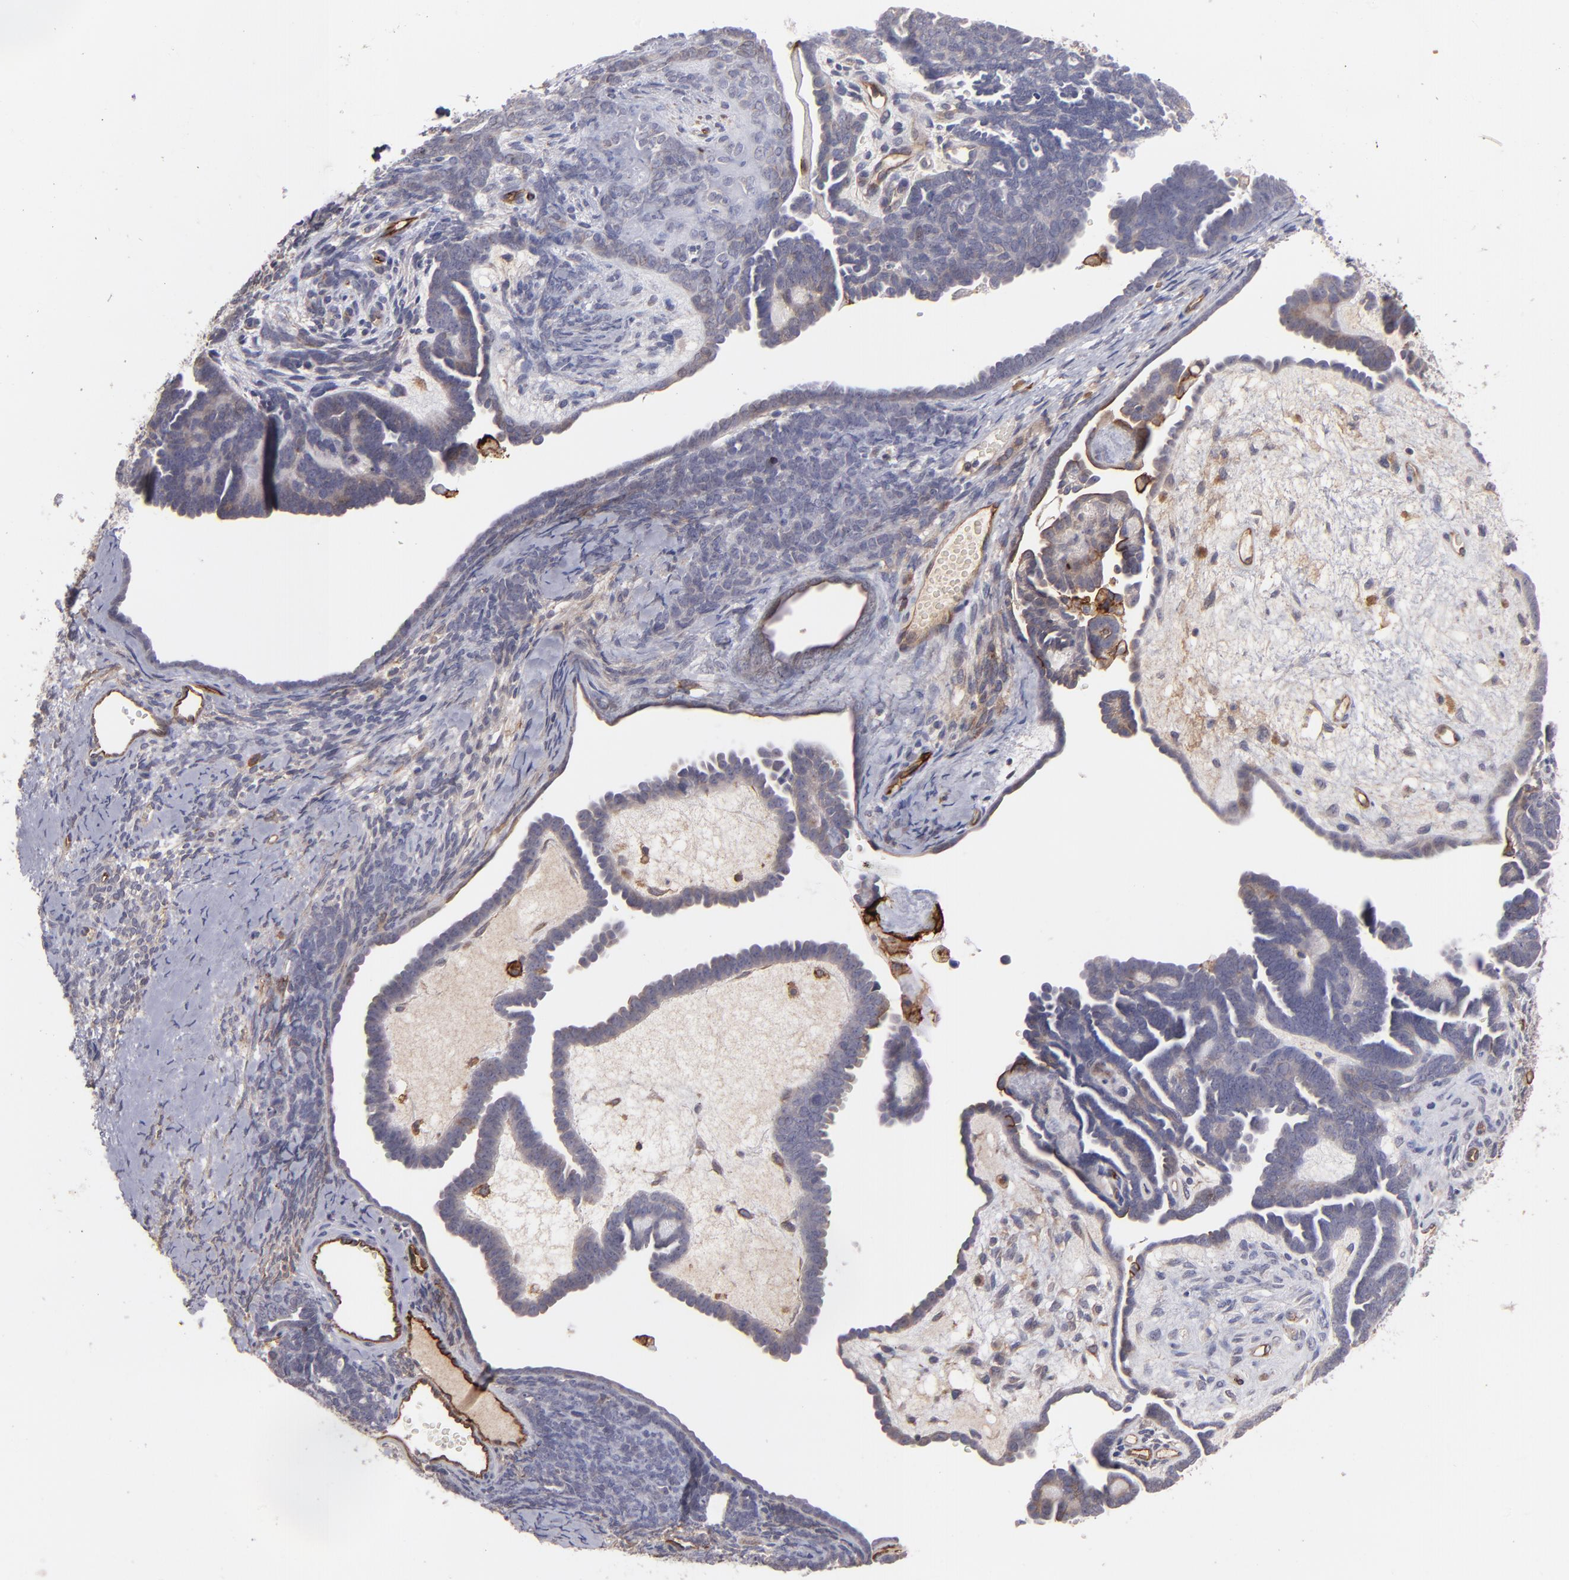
{"staining": {"intensity": "negative", "quantity": "none", "location": "none"}, "tissue": "endometrial cancer", "cell_type": "Tumor cells", "image_type": "cancer", "snomed": [{"axis": "morphology", "description": "Neoplasm, malignant, NOS"}, {"axis": "topography", "description": "Endometrium"}], "caption": "The image demonstrates no significant staining in tumor cells of endometrial cancer (neoplasm (malignant)).", "gene": "ICAM1", "patient": {"sex": "female", "age": 74}}